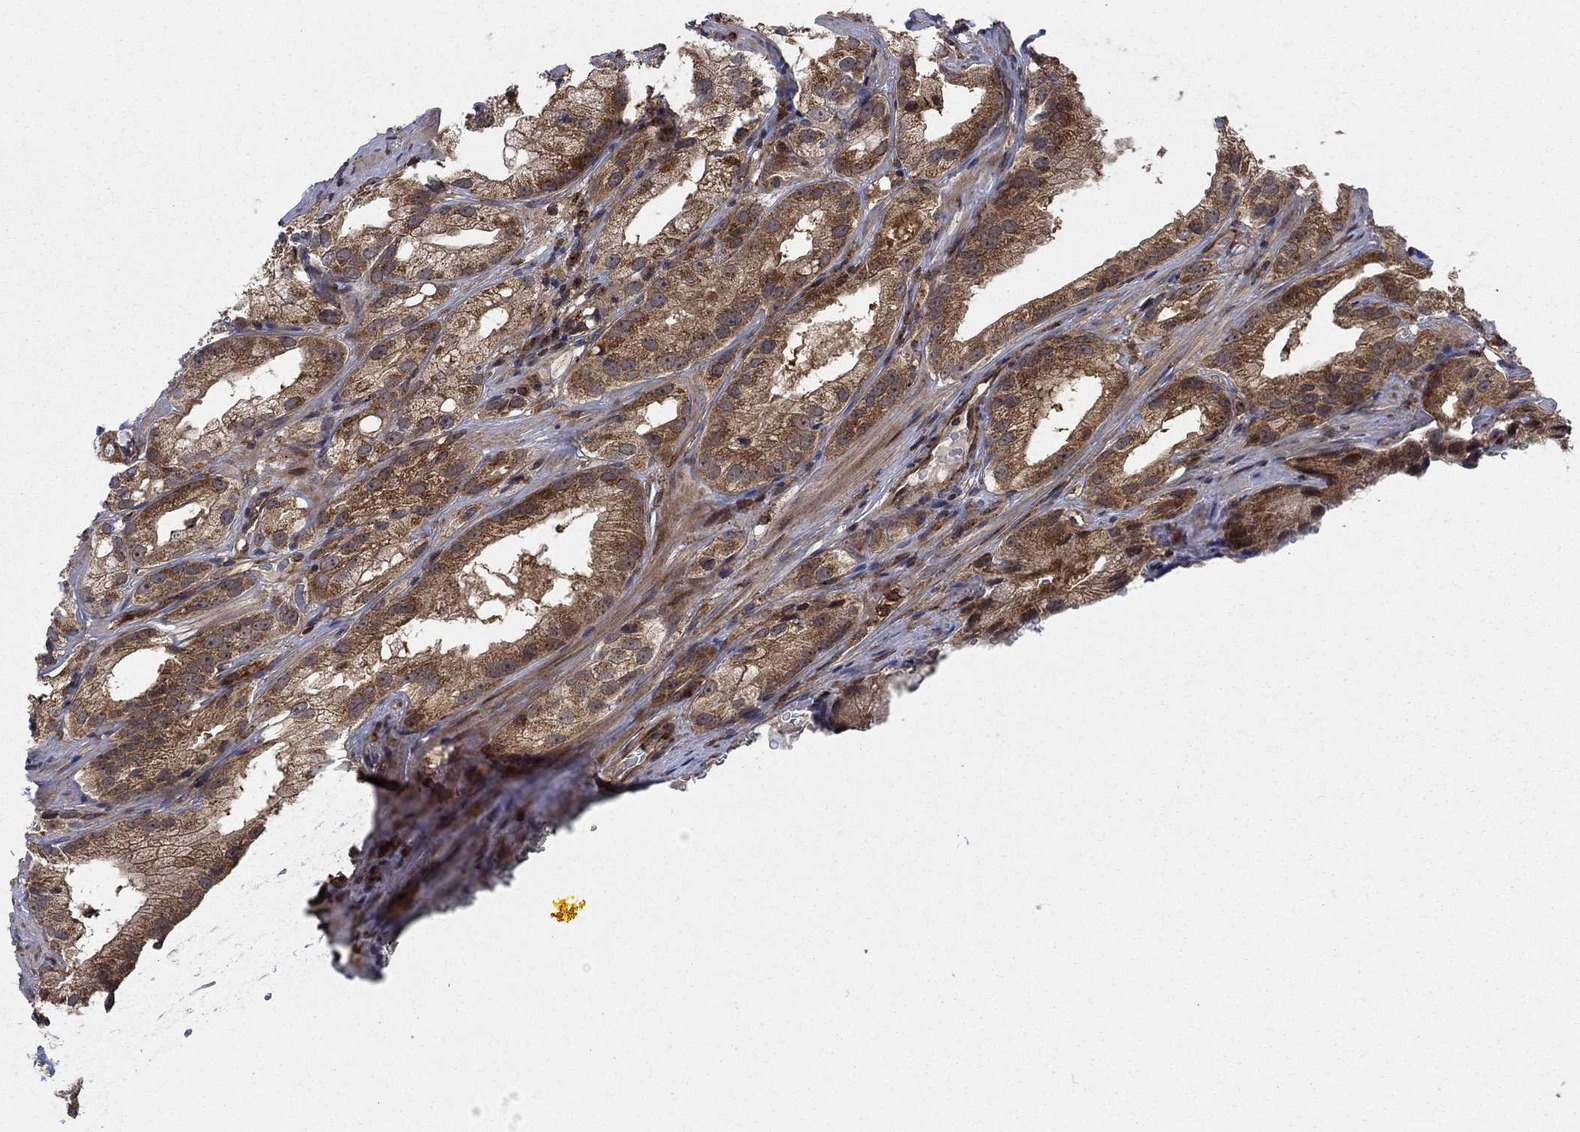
{"staining": {"intensity": "moderate", "quantity": ">75%", "location": "cytoplasmic/membranous"}, "tissue": "prostate cancer", "cell_type": "Tumor cells", "image_type": "cancer", "snomed": [{"axis": "morphology", "description": "Adenocarcinoma, High grade"}, {"axis": "topography", "description": "Prostate and seminal vesicle, NOS"}], "caption": "The micrograph demonstrates immunohistochemical staining of prostate high-grade adenocarcinoma. There is moderate cytoplasmic/membranous staining is identified in about >75% of tumor cells.", "gene": "IFI35", "patient": {"sex": "male", "age": 62}}